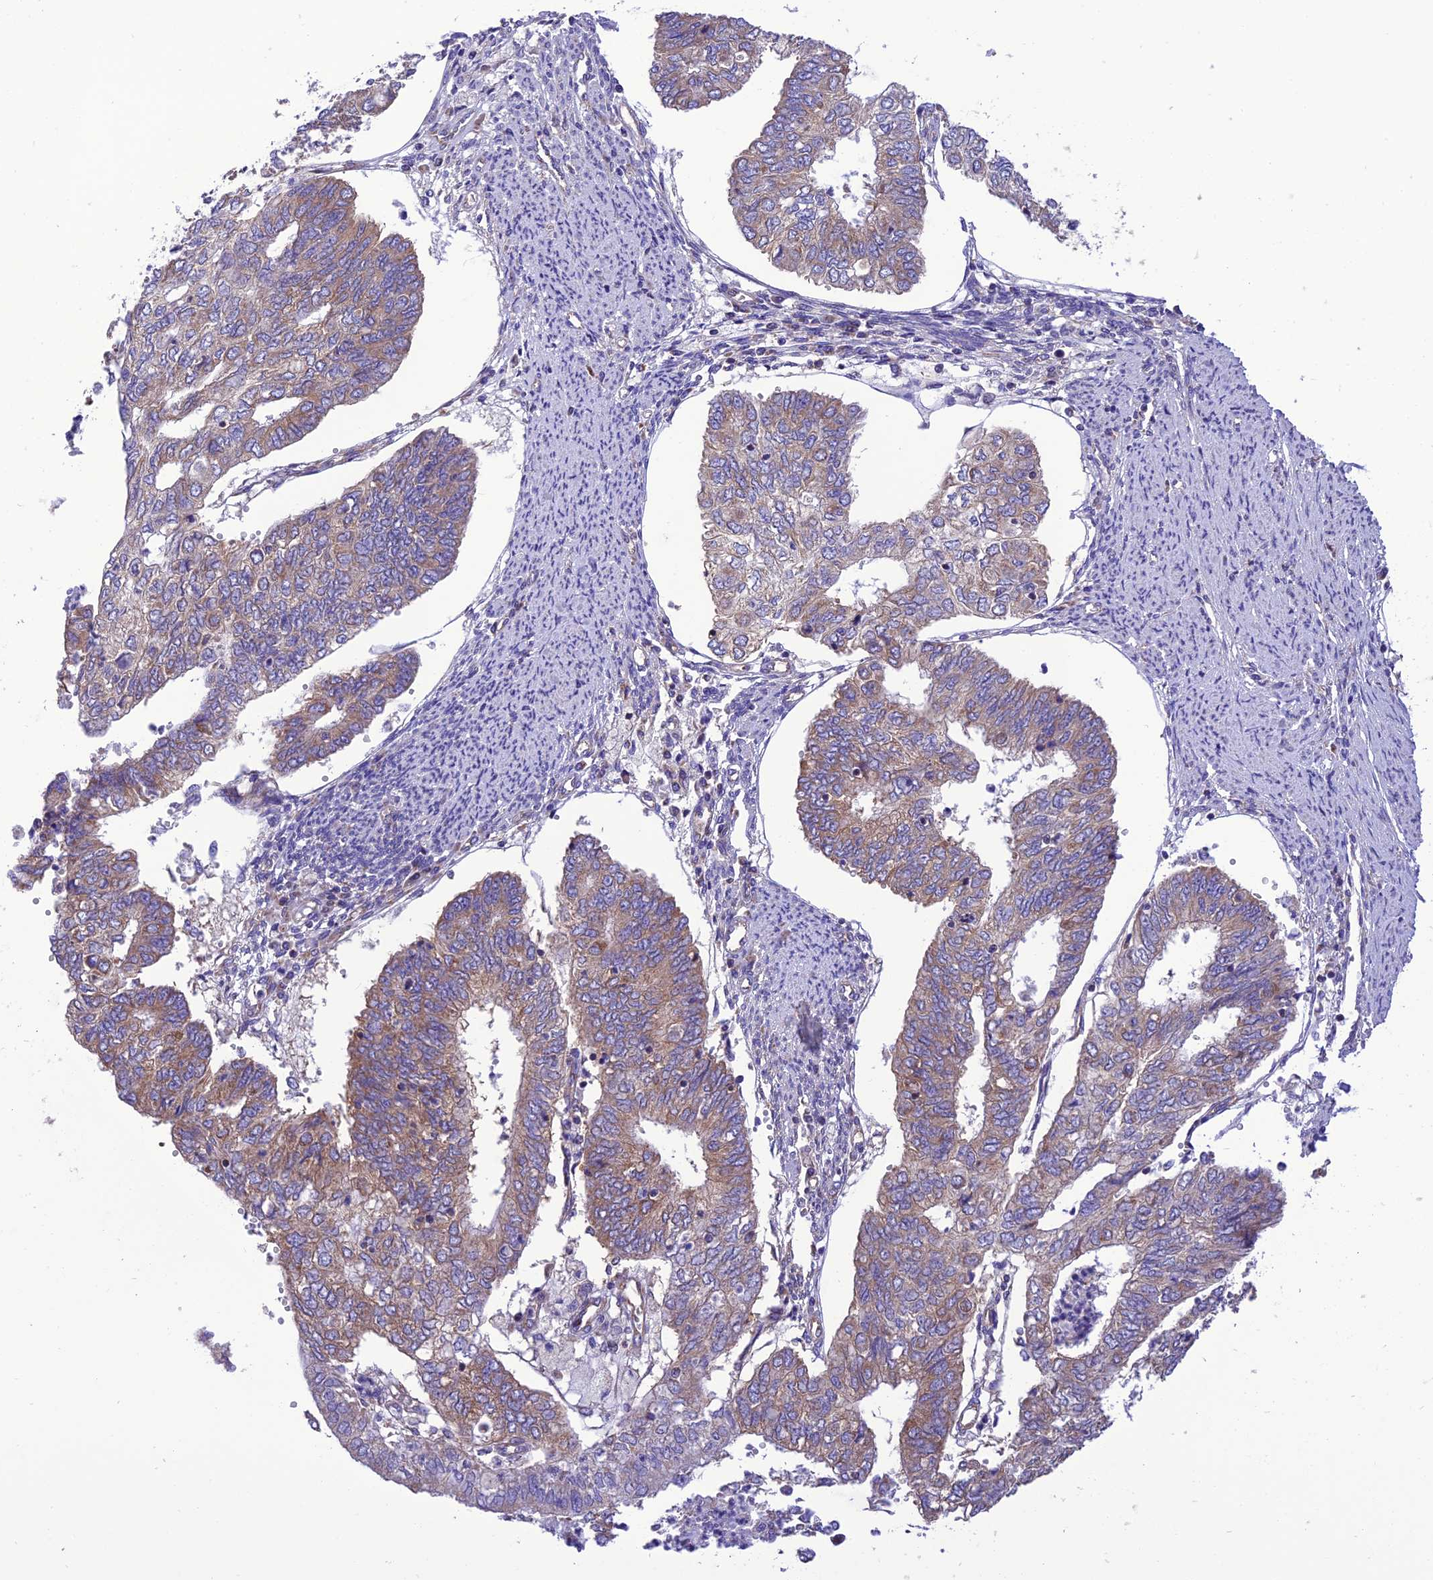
{"staining": {"intensity": "moderate", "quantity": ">75%", "location": "cytoplasmic/membranous"}, "tissue": "endometrial cancer", "cell_type": "Tumor cells", "image_type": "cancer", "snomed": [{"axis": "morphology", "description": "Adenocarcinoma, NOS"}, {"axis": "topography", "description": "Endometrium"}], "caption": "Immunohistochemical staining of human adenocarcinoma (endometrial) demonstrates moderate cytoplasmic/membranous protein expression in approximately >75% of tumor cells. (Brightfield microscopy of DAB IHC at high magnification).", "gene": "MAP3K12", "patient": {"sex": "female", "age": 68}}